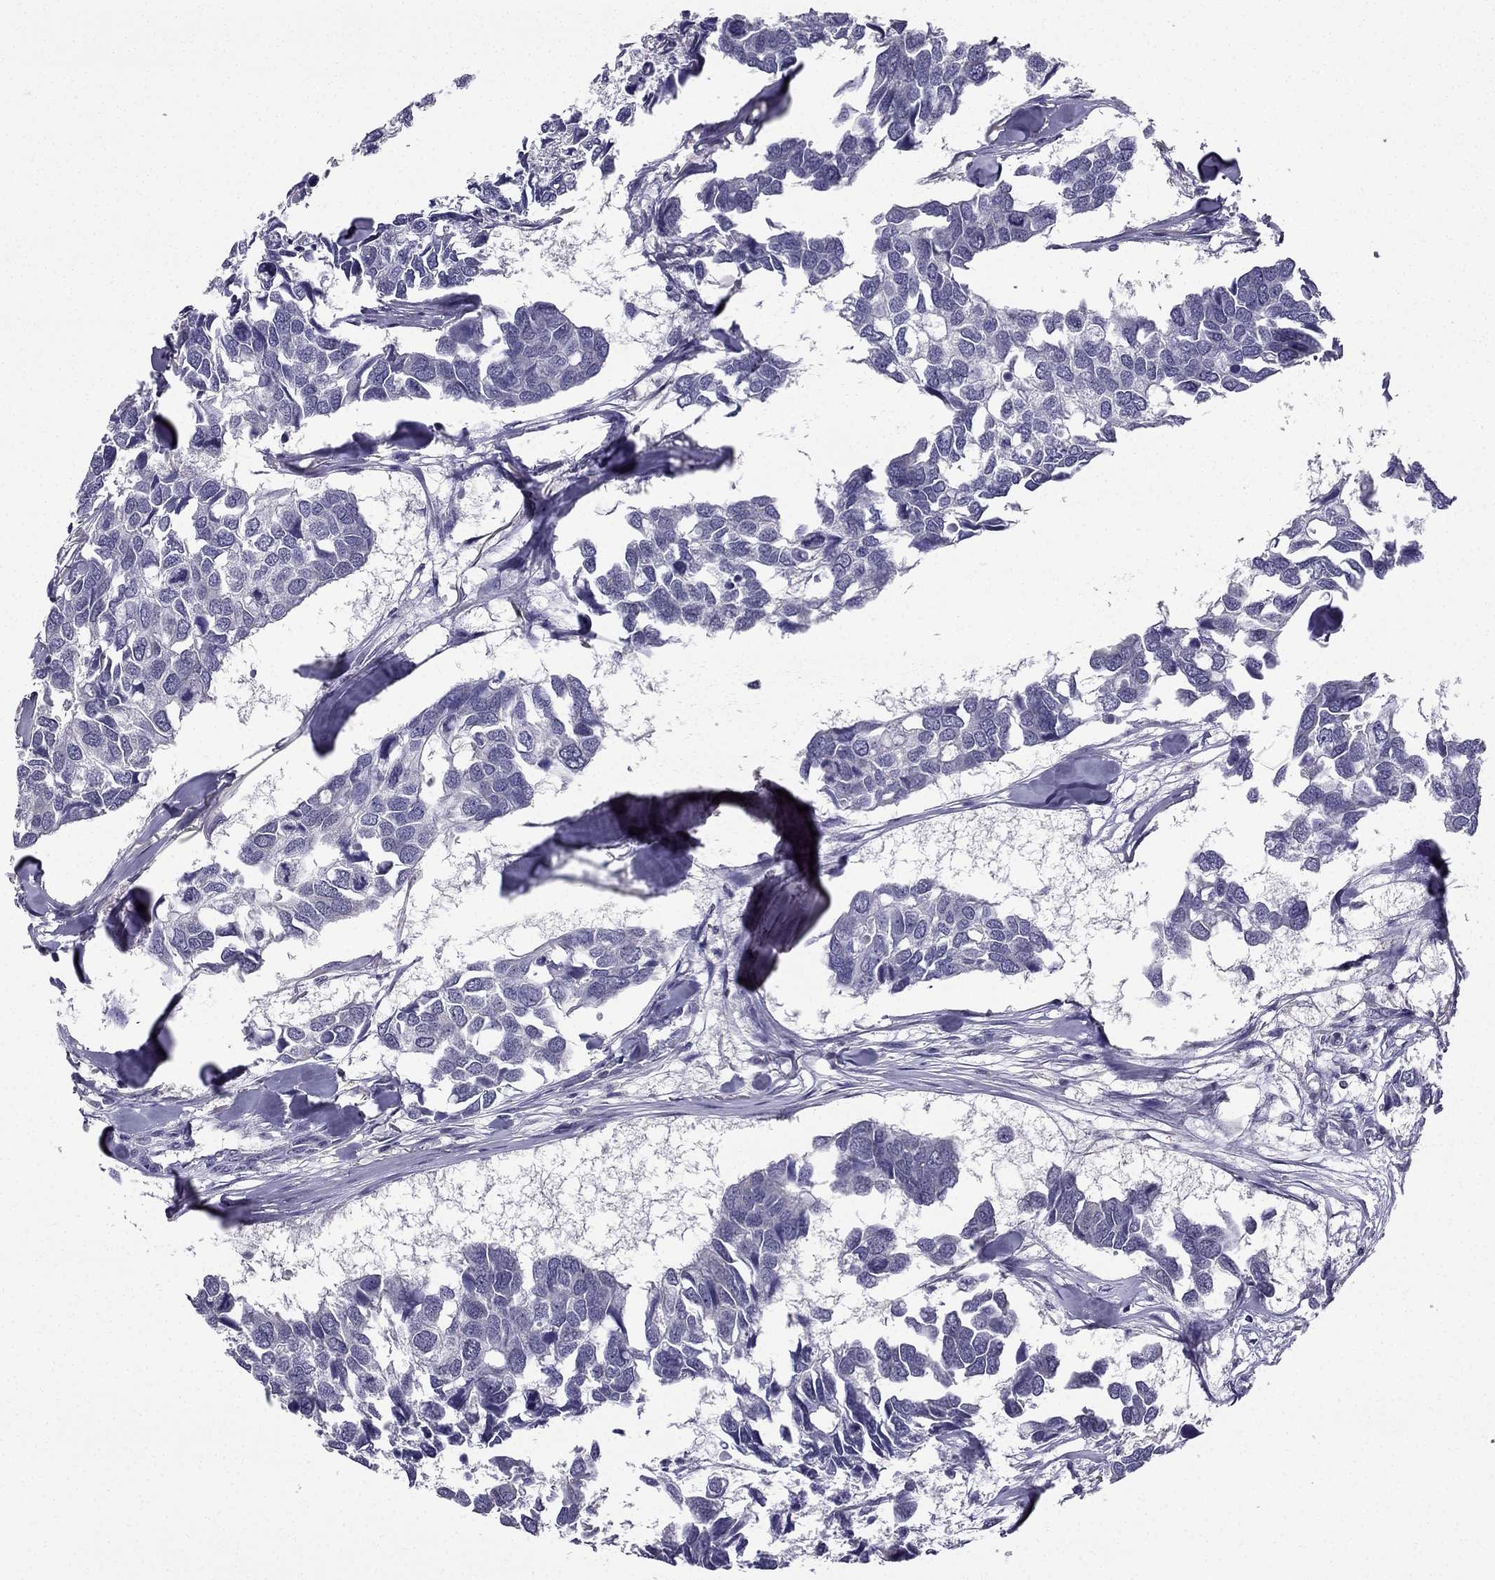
{"staining": {"intensity": "negative", "quantity": "none", "location": "none"}, "tissue": "breast cancer", "cell_type": "Tumor cells", "image_type": "cancer", "snomed": [{"axis": "morphology", "description": "Duct carcinoma"}, {"axis": "topography", "description": "Breast"}], "caption": "An IHC micrograph of invasive ductal carcinoma (breast) is shown. There is no staining in tumor cells of invasive ductal carcinoma (breast).", "gene": "CCK", "patient": {"sex": "female", "age": 83}}